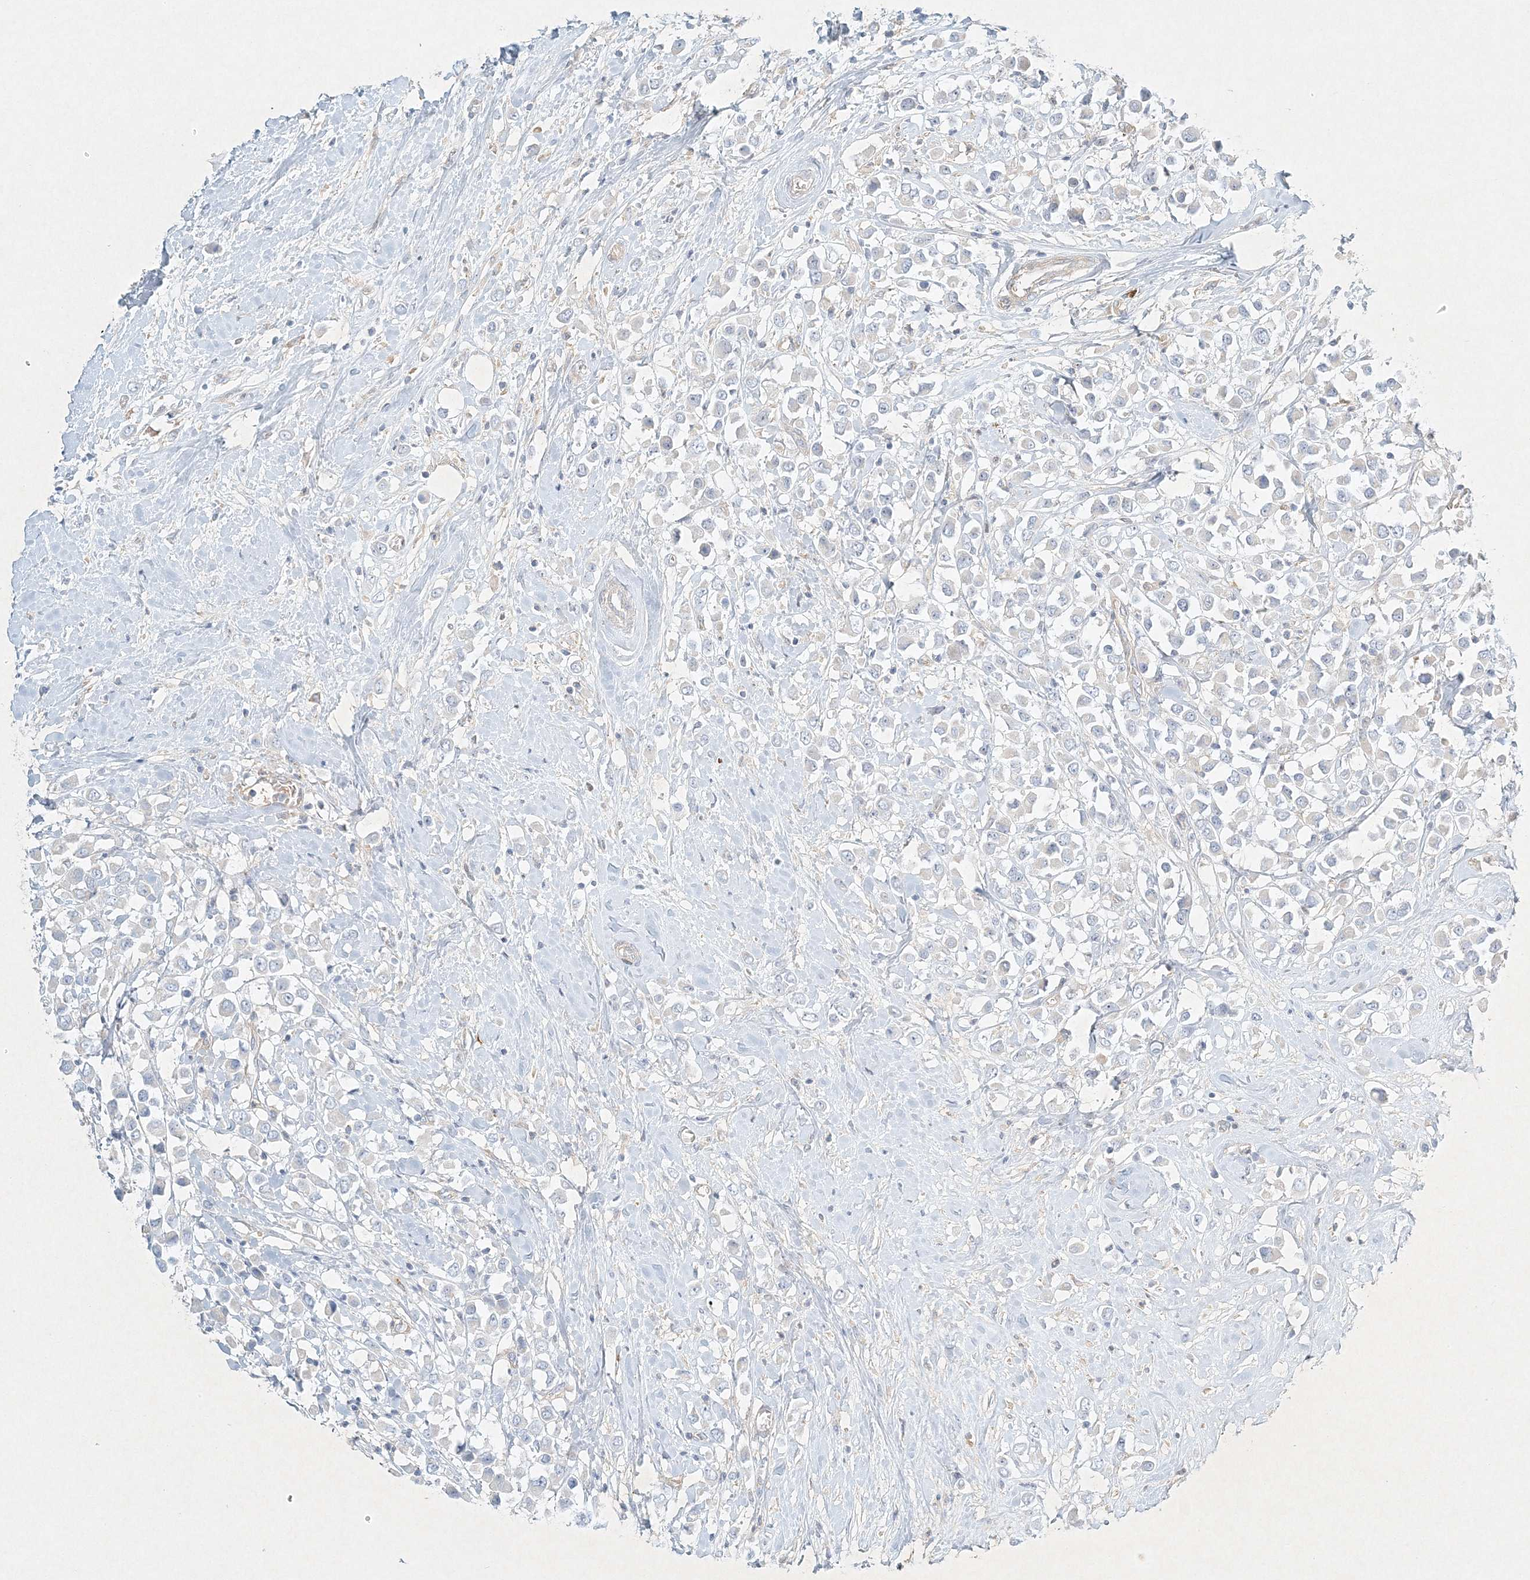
{"staining": {"intensity": "negative", "quantity": "none", "location": "none"}, "tissue": "breast cancer", "cell_type": "Tumor cells", "image_type": "cancer", "snomed": [{"axis": "morphology", "description": "Duct carcinoma"}, {"axis": "topography", "description": "Breast"}], "caption": "Immunohistochemistry (IHC) histopathology image of neoplastic tissue: human intraductal carcinoma (breast) stained with DAB reveals no significant protein staining in tumor cells. (DAB immunohistochemistry (IHC), high magnification).", "gene": "STK11IP", "patient": {"sex": "female", "age": 61}}